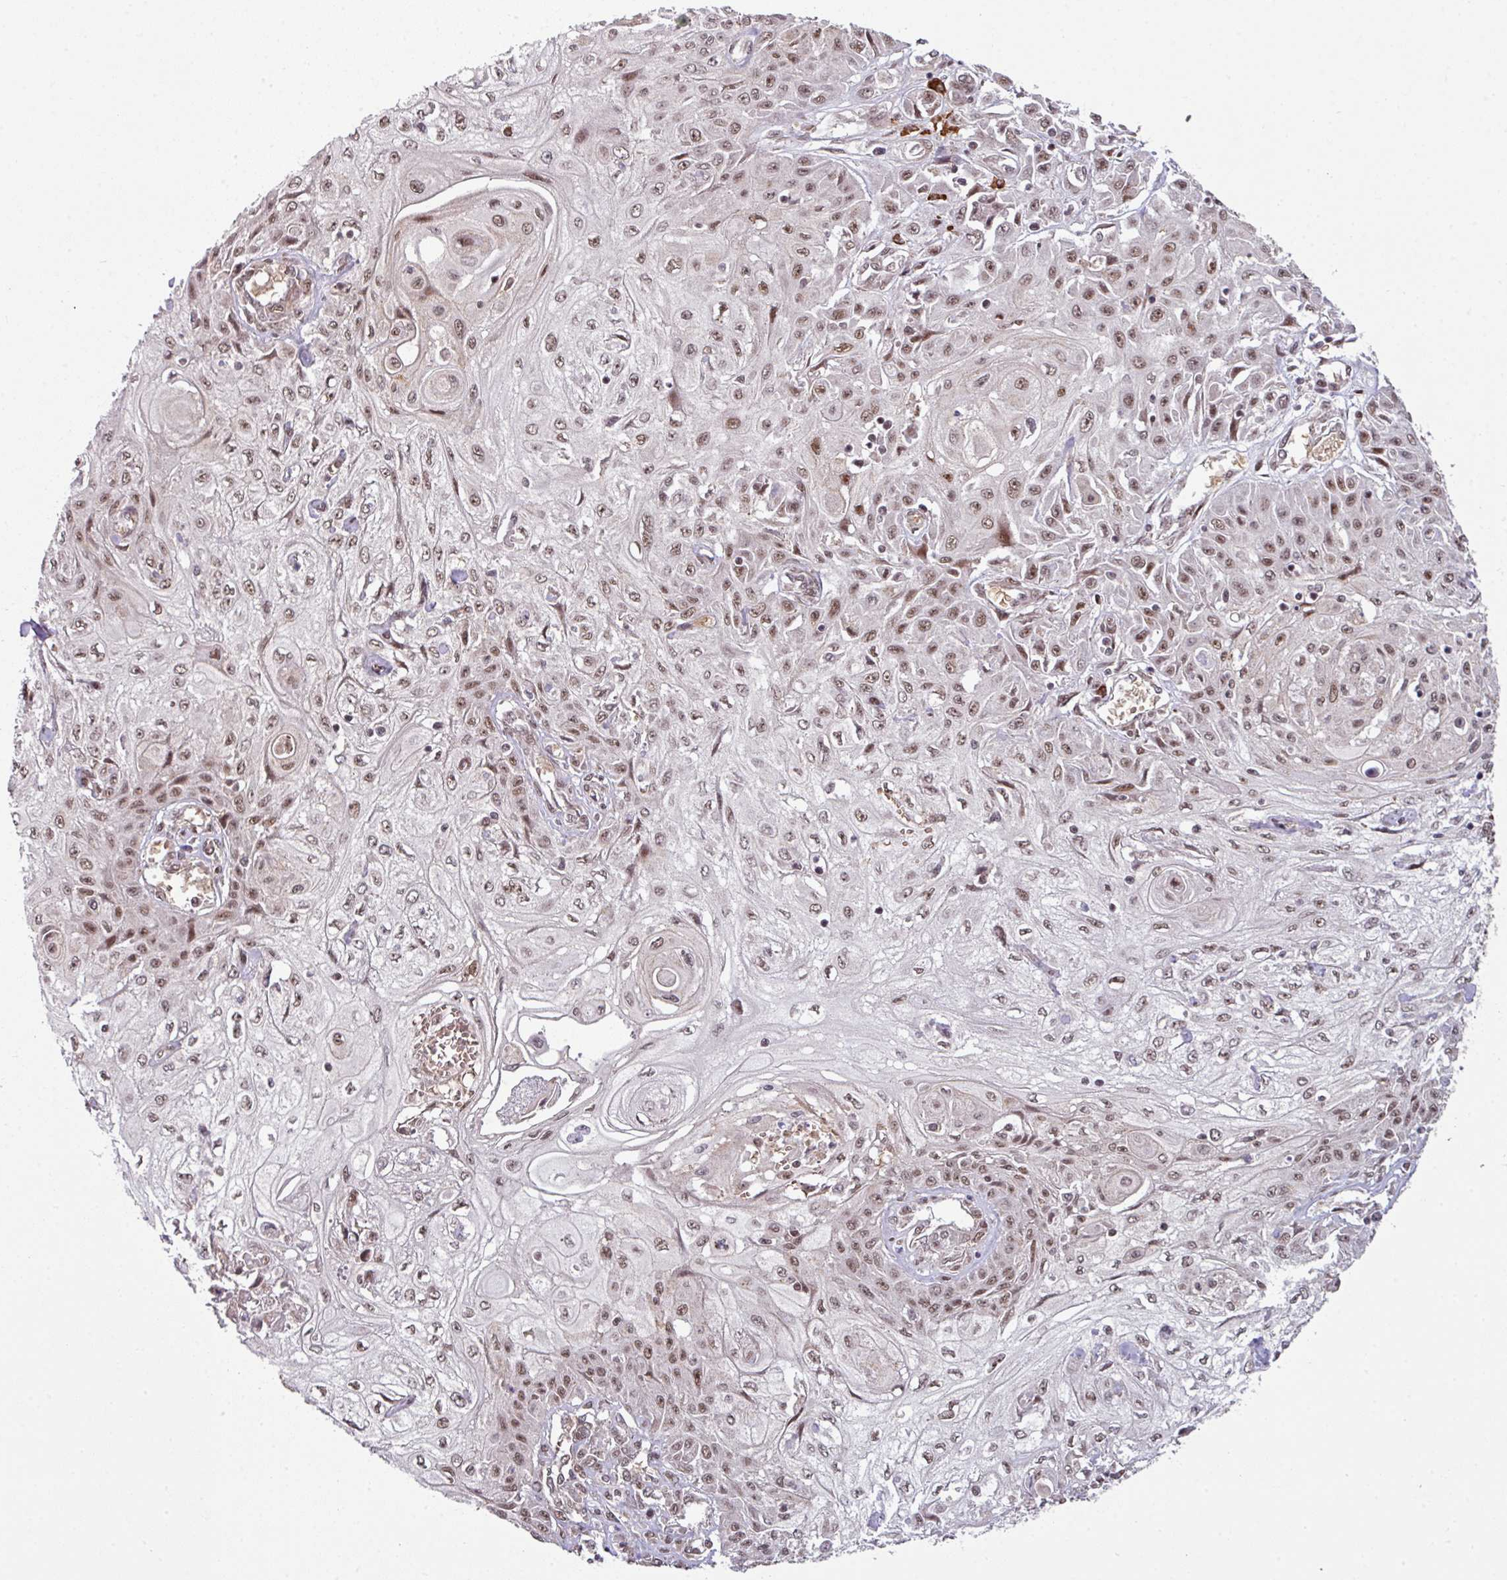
{"staining": {"intensity": "moderate", "quantity": ">75%", "location": "nuclear"}, "tissue": "skin cancer", "cell_type": "Tumor cells", "image_type": "cancer", "snomed": [{"axis": "morphology", "description": "Squamous cell carcinoma, NOS"}, {"axis": "morphology", "description": "Squamous cell carcinoma, metastatic, NOS"}, {"axis": "topography", "description": "Skin"}, {"axis": "topography", "description": "Lymph node"}], "caption": "A high-resolution image shows IHC staining of skin cancer, which shows moderate nuclear staining in approximately >75% of tumor cells.", "gene": "PHF23", "patient": {"sex": "male", "age": 75}}